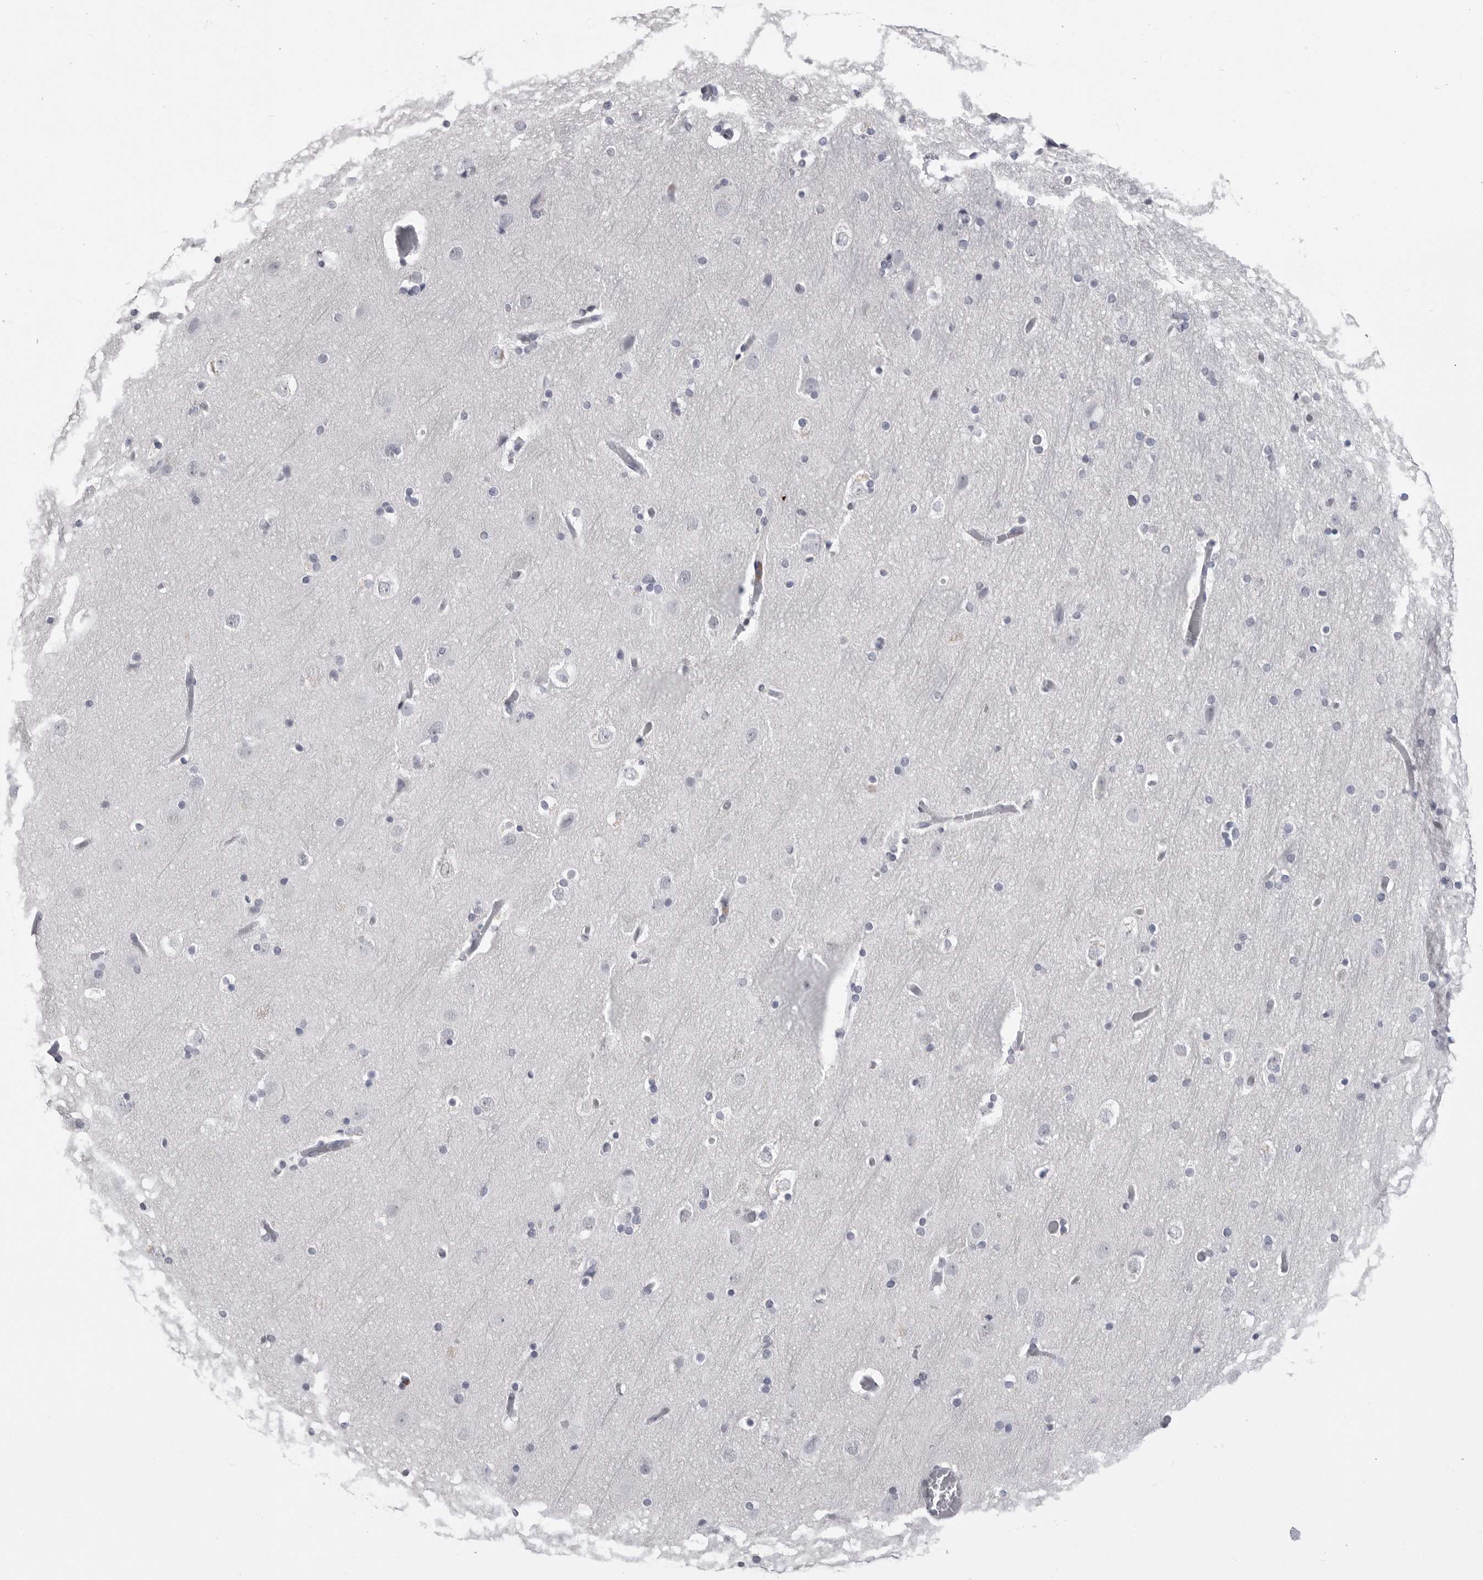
{"staining": {"intensity": "negative", "quantity": "none", "location": "none"}, "tissue": "cerebral cortex", "cell_type": "Endothelial cells", "image_type": "normal", "snomed": [{"axis": "morphology", "description": "Normal tissue, NOS"}, {"axis": "topography", "description": "Cerebral cortex"}], "caption": "High magnification brightfield microscopy of unremarkable cerebral cortex stained with DAB (brown) and counterstained with hematoxylin (blue): endothelial cells show no significant expression. Nuclei are stained in blue.", "gene": "ITGAL", "patient": {"sex": "male", "age": 57}}